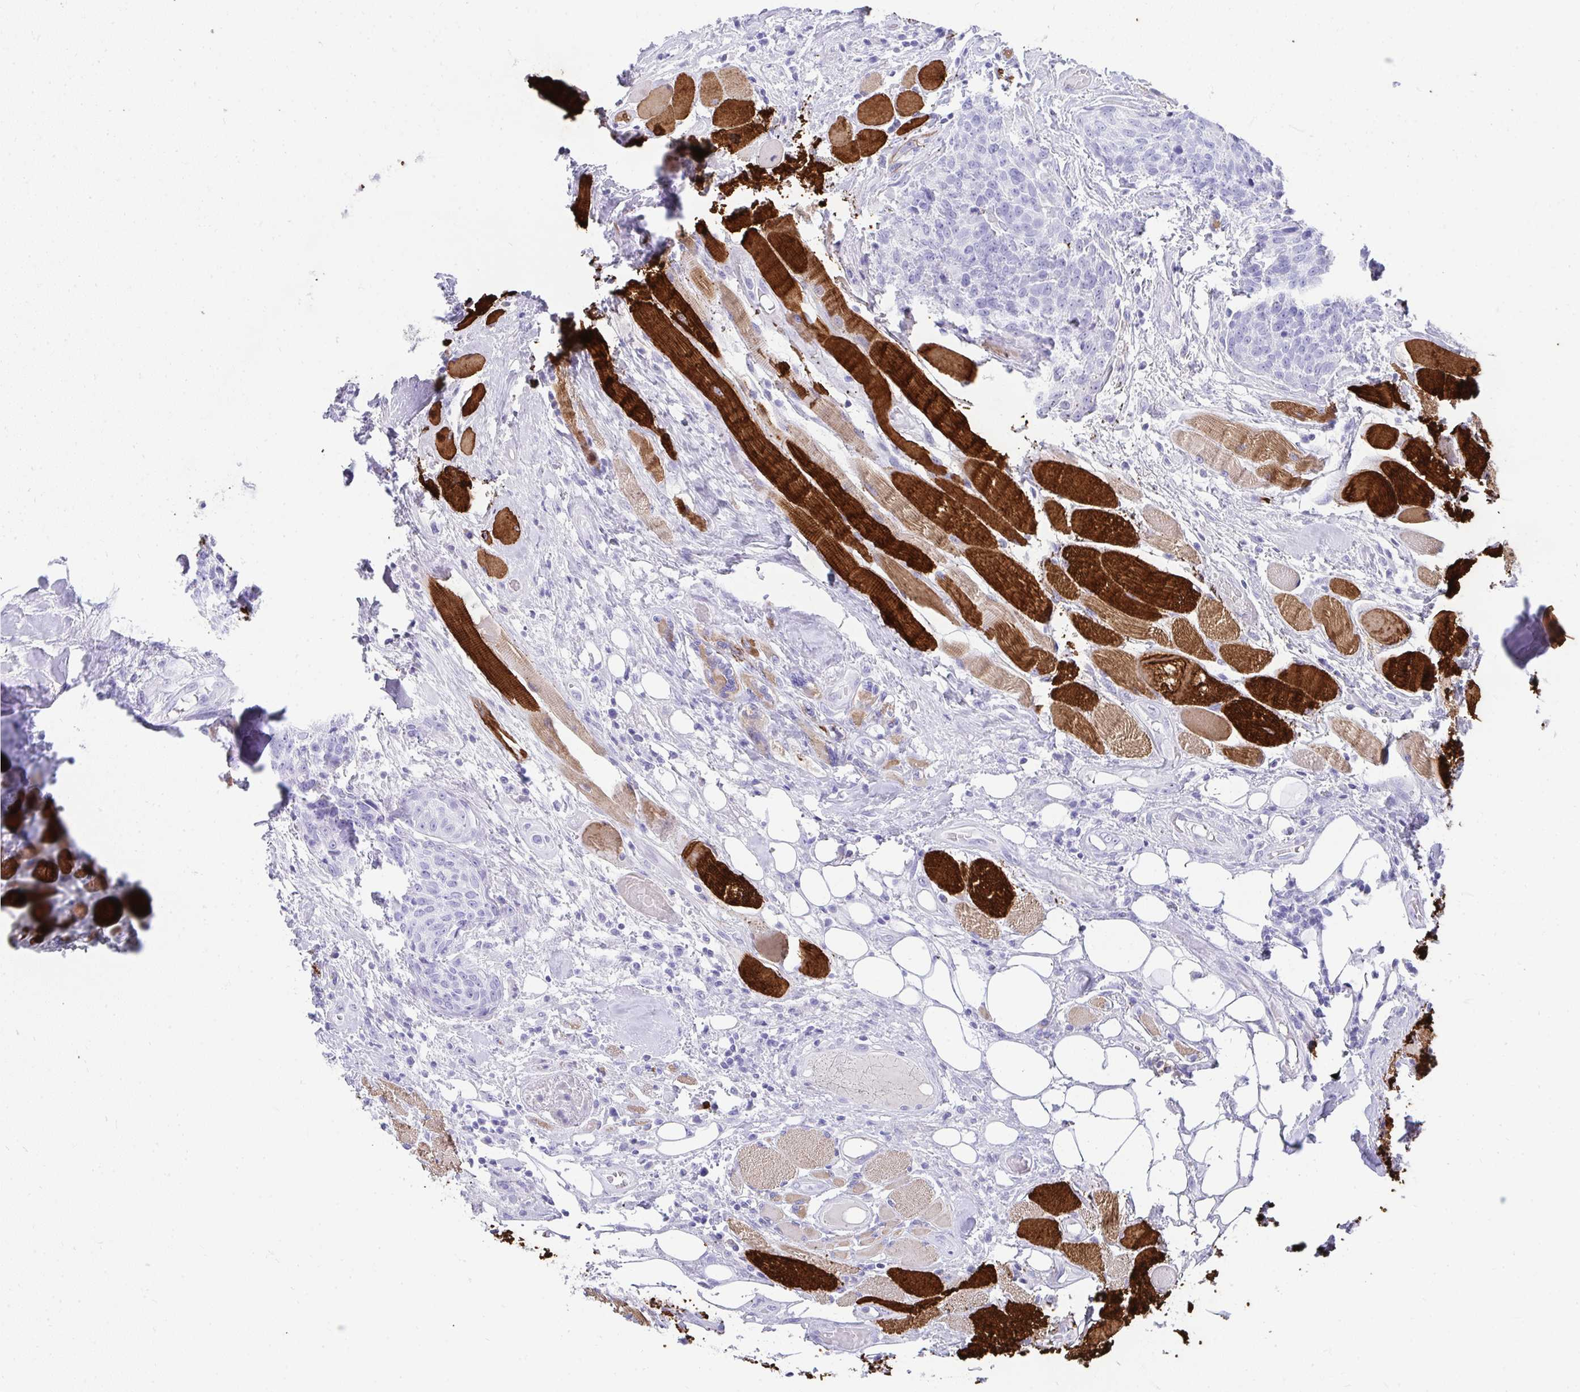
{"staining": {"intensity": "negative", "quantity": "none", "location": "none"}, "tissue": "head and neck cancer", "cell_type": "Tumor cells", "image_type": "cancer", "snomed": [{"axis": "morphology", "description": "Squamous cell carcinoma, NOS"}, {"axis": "topography", "description": "Oral tissue"}, {"axis": "topography", "description": "Head-Neck"}], "caption": "Image shows no protein positivity in tumor cells of head and neck cancer tissue.", "gene": "TNNT1", "patient": {"sex": "male", "age": 64}}